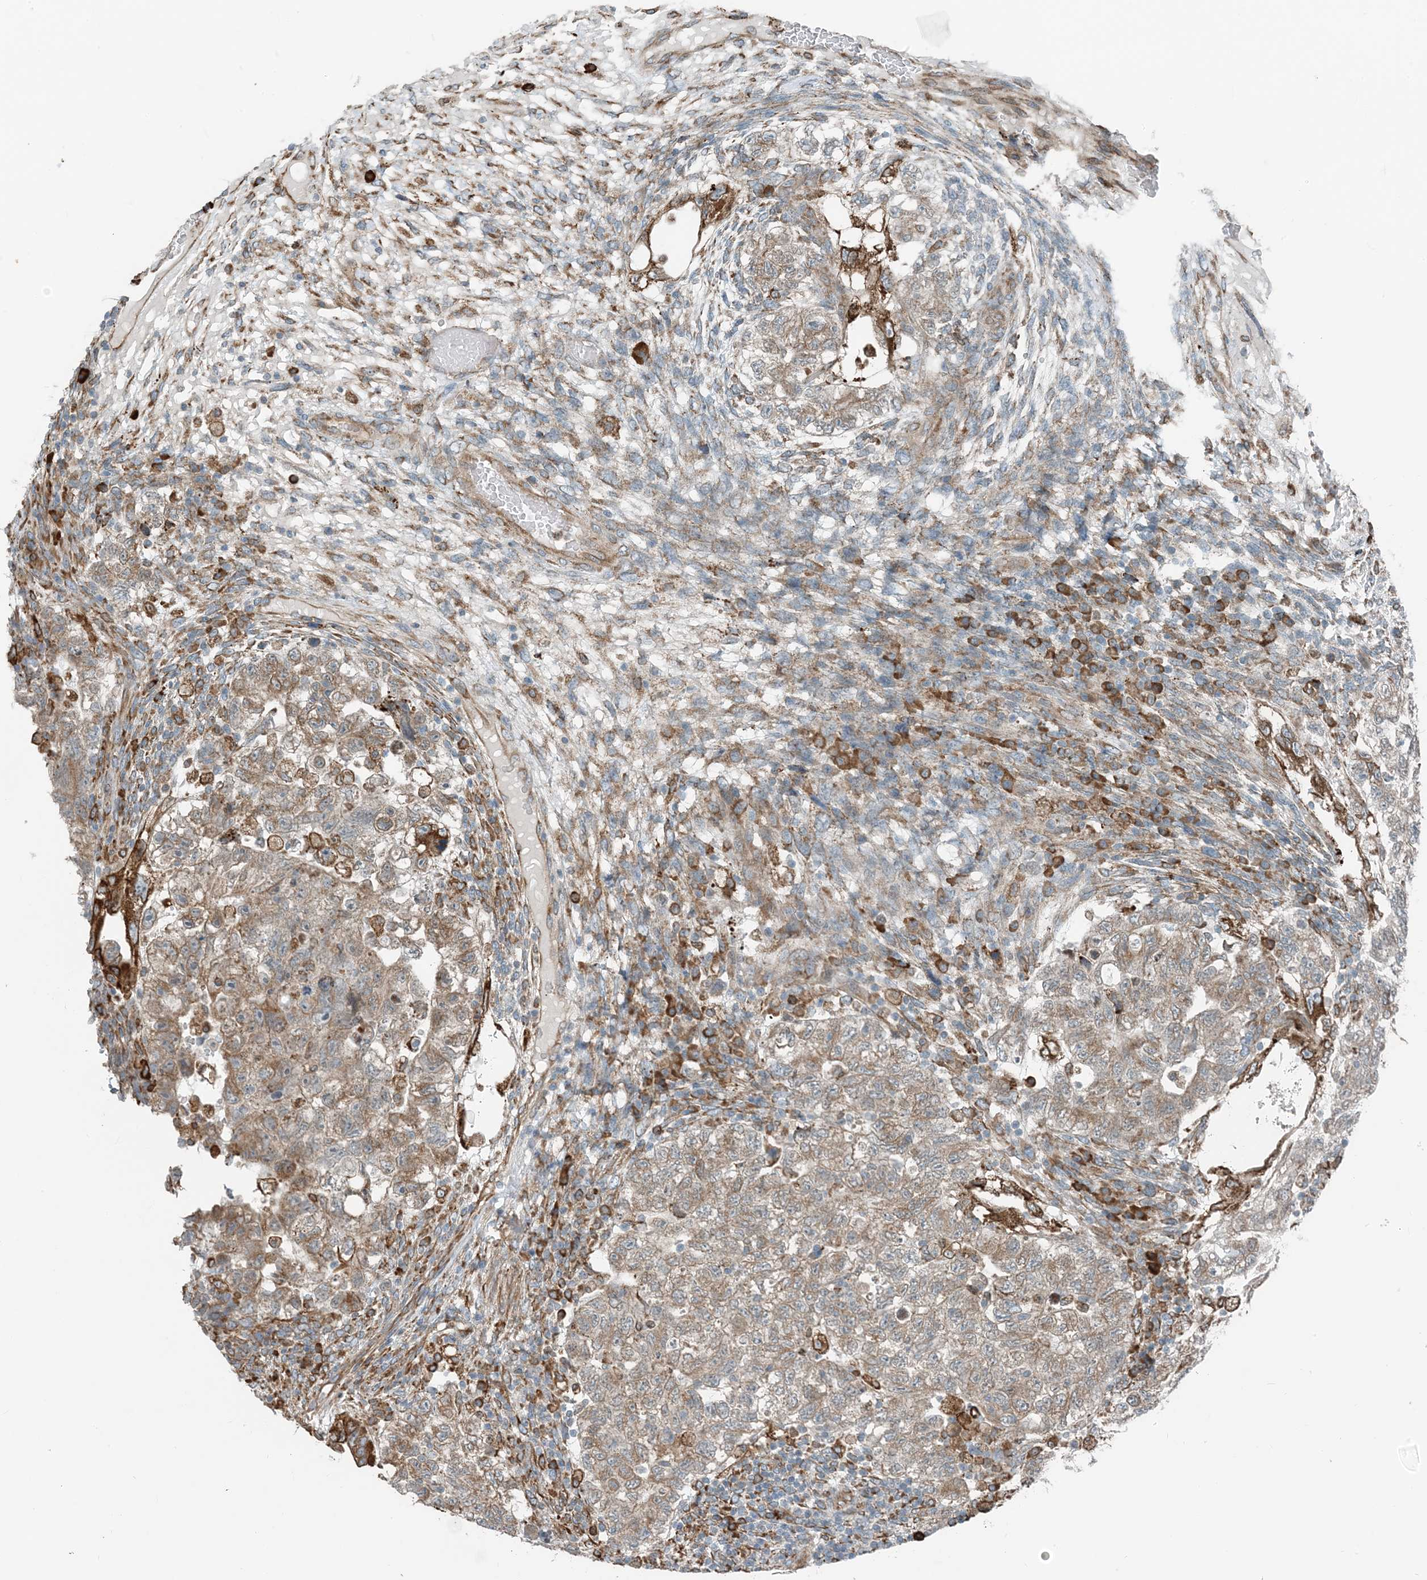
{"staining": {"intensity": "weak", "quantity": ">75%", "location": "cytoplasmic/membranous"}, "tissue": "testis cancer", "cell_type": "Tumor cells", "image_type": "cancer", "snomed": [{"axis": "morphology", "description": "Carcinoma, Embryonal, NOS"}, {"axis": "topography", "description": "Testis"}], "caption": "A brown stain labels weak cytoplasmic/membranous expression of a protein in testis embryonal carcinoma tumor cells.", "gene": "CERKL", "patient": {"sex": "male", "age": 36}}